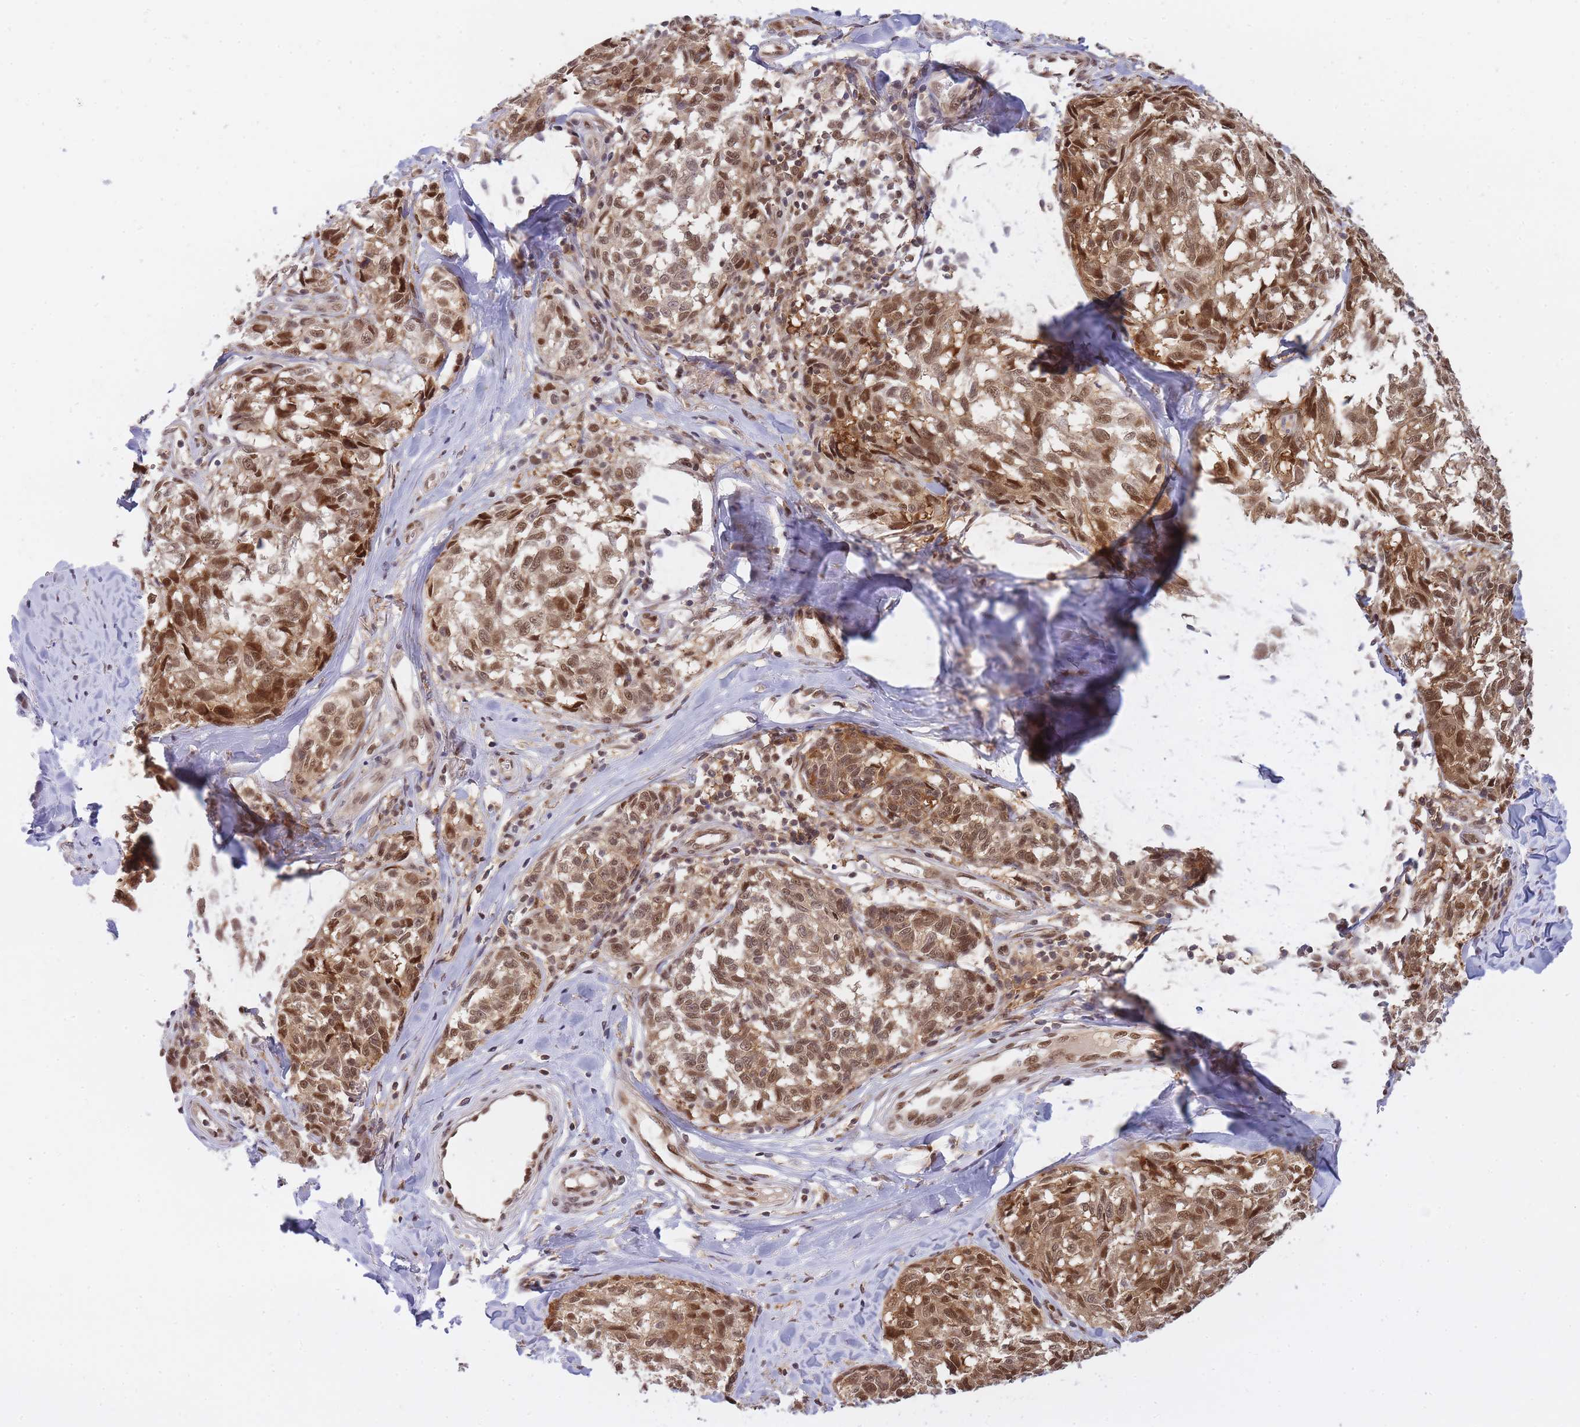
{"staining": {"intensity": "moderate", "quantity": ">75%", "location": "cytoplasmic/membranous,nuclear"}, "tissue": "melanoma", "cell_type": "Tumor cells", "image_type": "cancer", "snomed": [{"axis": "morphology", "description": "Normal tissue, NOS"}, {"axis": "morphology", "description": "Malignant melanoma, NOS"}, {"axis": "topography", "description": "Skin"}], "caption": "Moderate cytoplasmic/membranous and nuclear positivity for a protein is present in about >75% of tumor cells of malignant melanoma using immunohistochemistry (IHC).", "gene": "NSFL1C", "patient": {"sex": "female", "age": 64}}